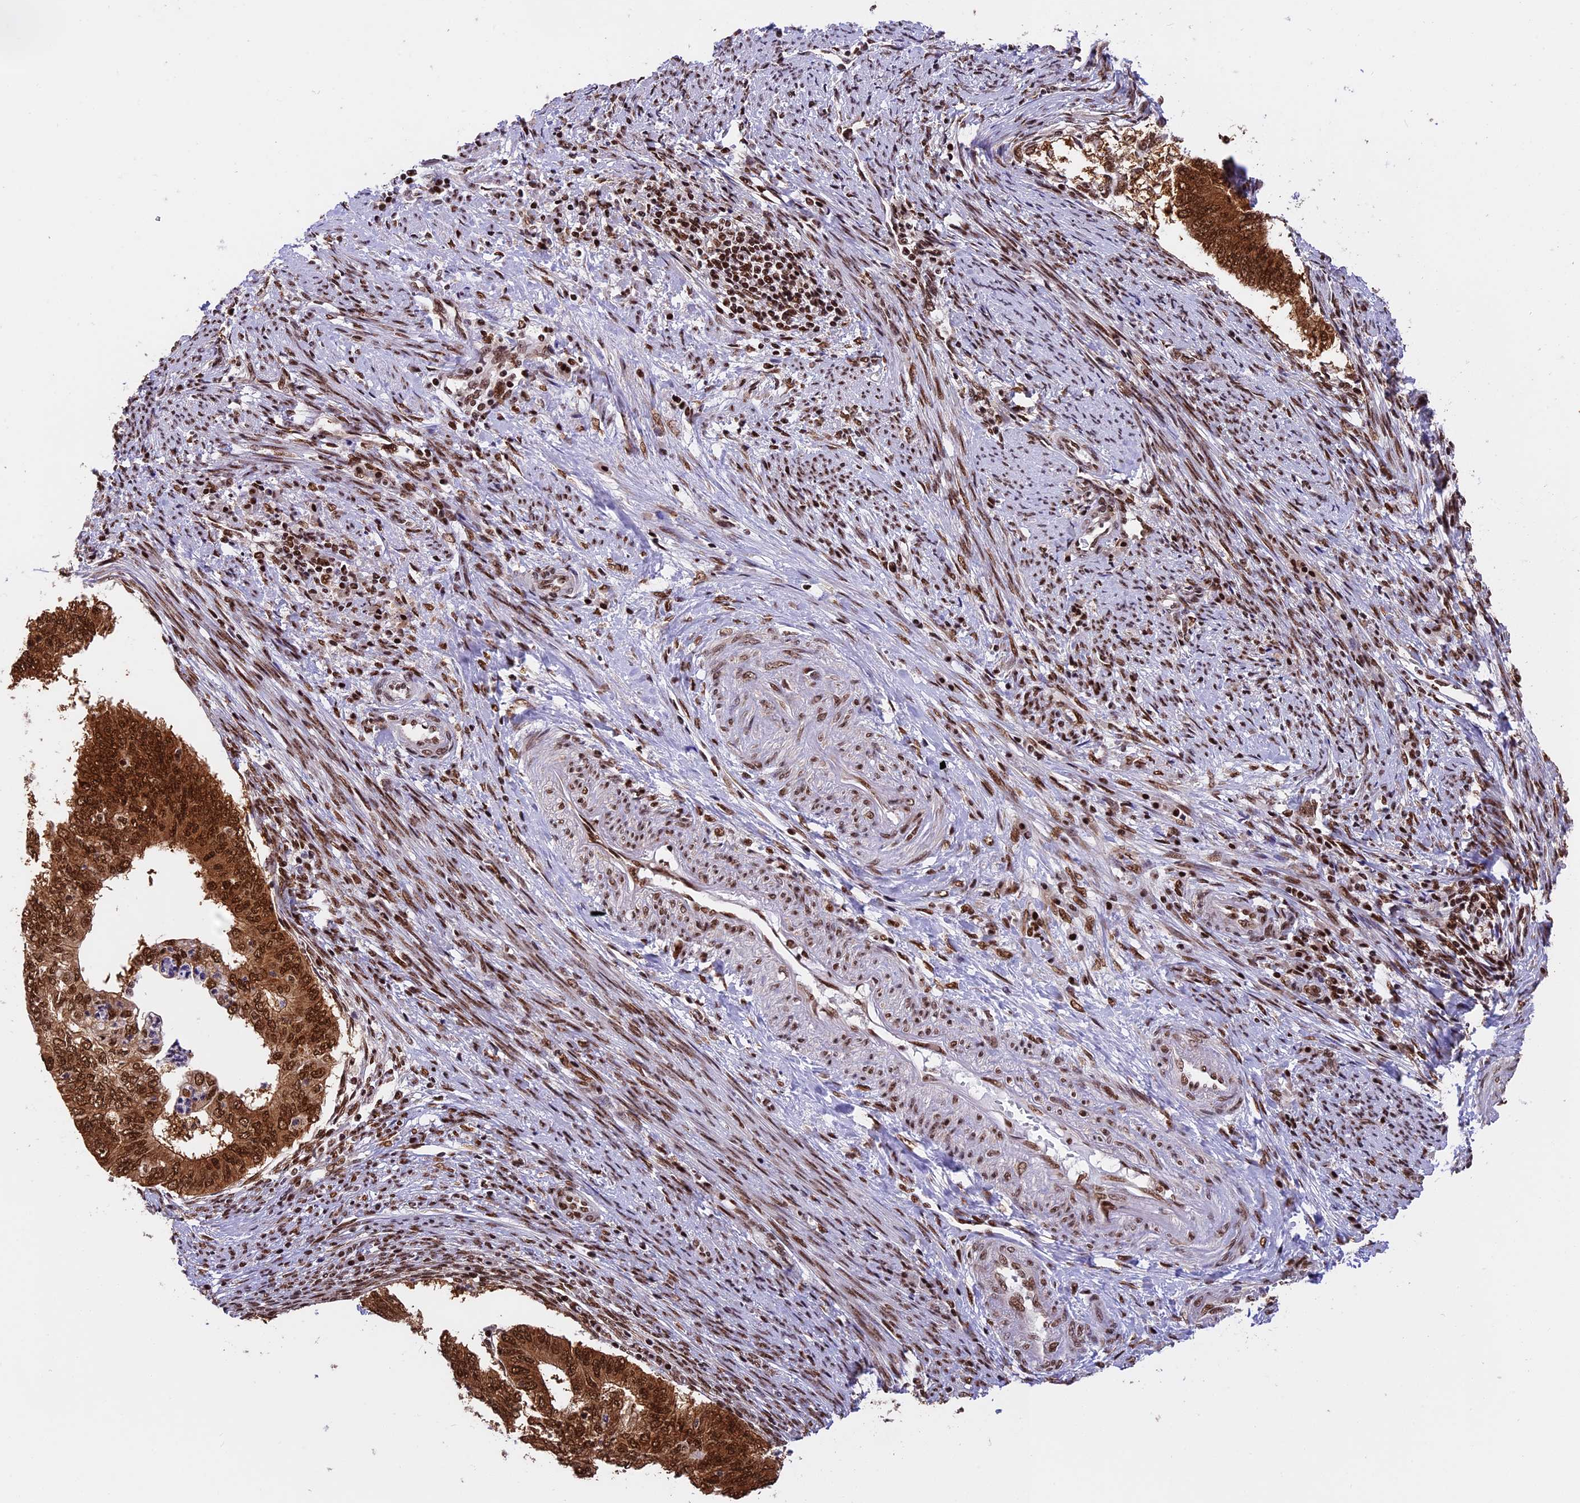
{"staining": {"intensity": "strong", "quantity": ">75%", "location": "cytoplasmic/membranous,nuclear"}, "tissue": "endometrial cancer", "cell_type": "Tumor cells", "image_type": "cancer", "snomed": [{"axis": "morphology", "description": "Adenocarcinoma, NOS"}, {"axis": "topography", "description": "Endometrium"}], "caption": "An image showing strong cytoplasmic/membranous and nuclear staining in approximately >75% of tumor cells in adenocarcinoma (endometrial), as visualized by brown immunohistochemical staining.", "gene": "RAMAC", "patient": {"sex": "female", "age": 68}}